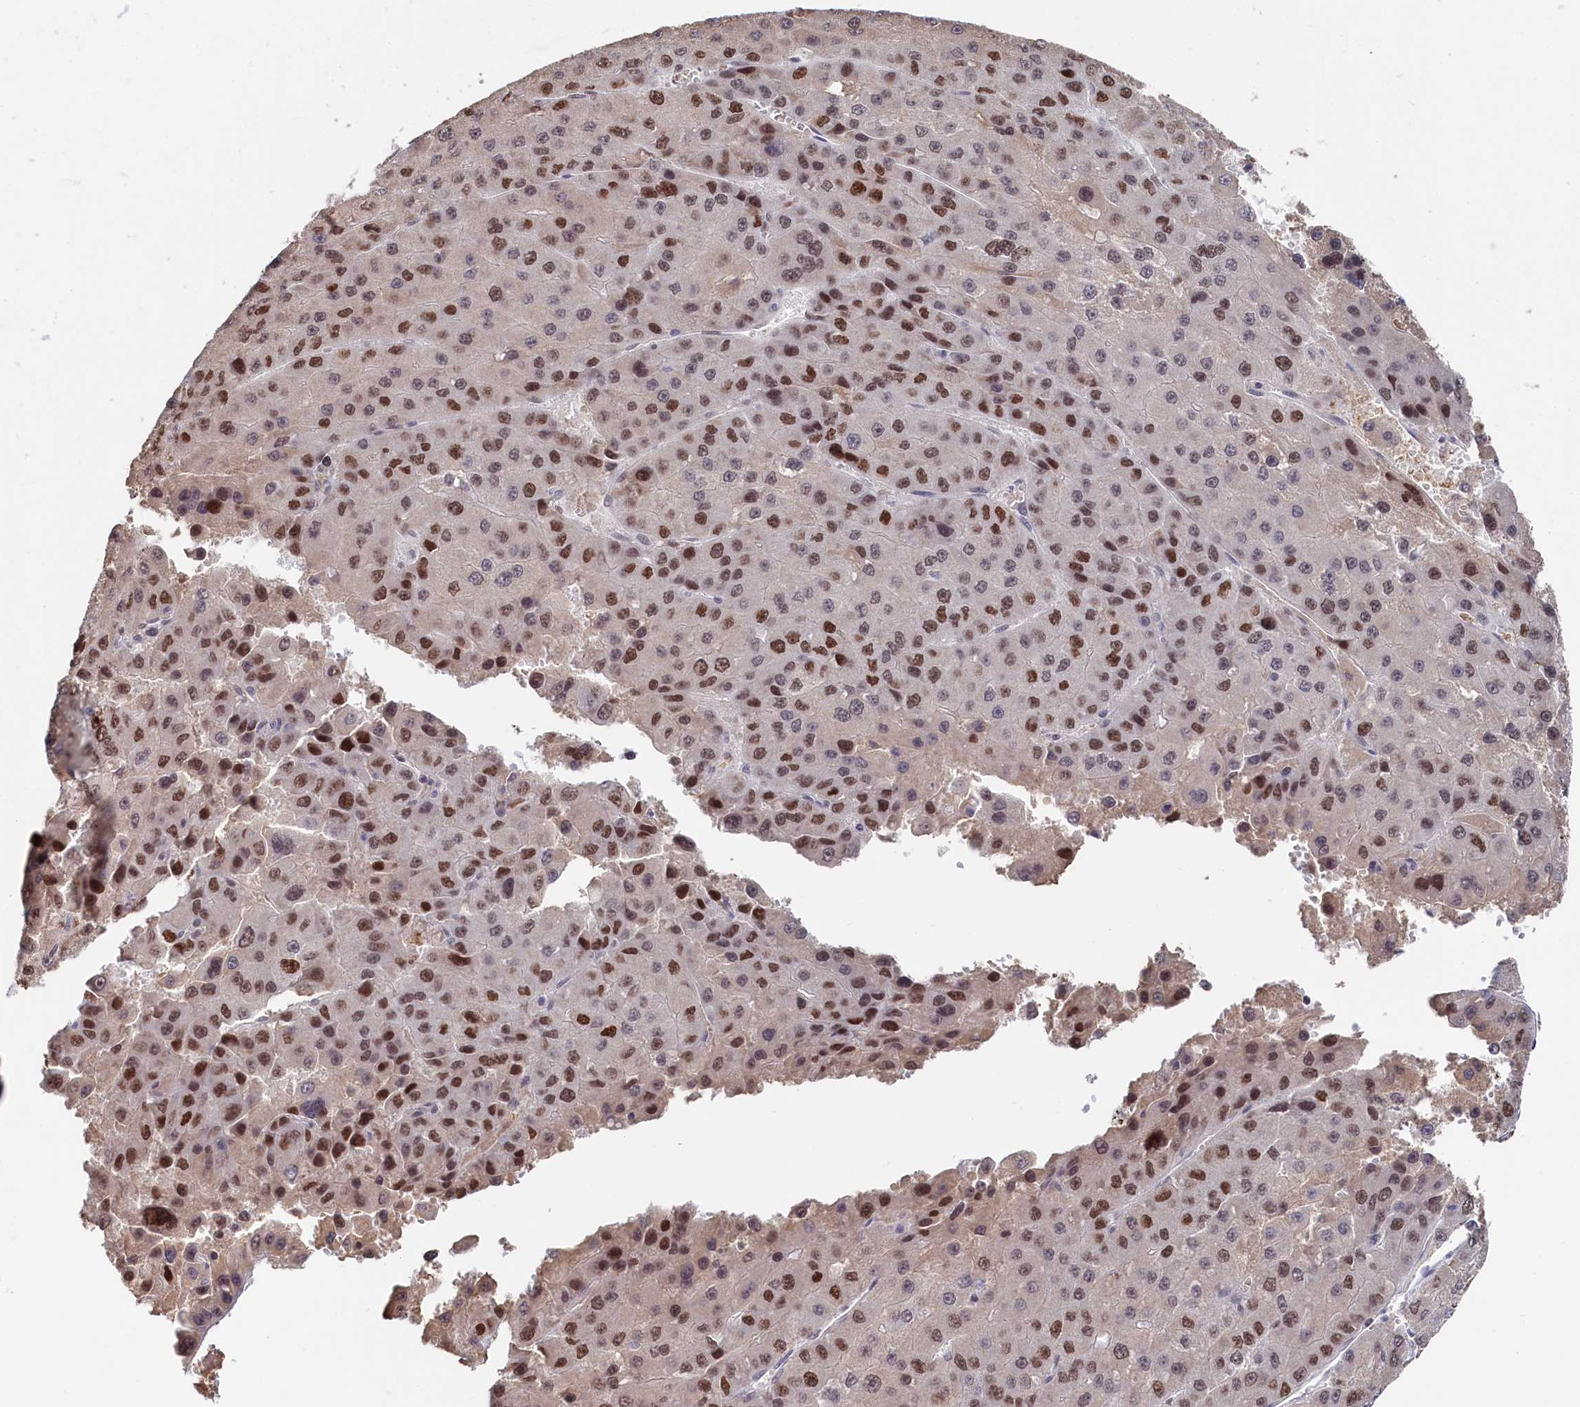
{"staining": {"intensity": "strong", "quantity": "25%-75%", "location": "nuclear"}, "tissue": "liver cancer", "cell_type": "Tumor cells", "image_type": "cancer", "snomed": [{"axis": "morphology", "description": "Carcinoma, Hepatocellular, NOS"}, {"axis": "topography", "description": "Liver"}], "caption": "A brown stain highlights strong nuclear staining of a protein in human hepatocellular carcinoma (liver) tumor cells. The staining was performed using DAB, with brown indicating positive protein expression. Nuclei are stained blue with hematoxylin.", "gene": "TIGD4", "patient": {"sex": "female", "age": 73}}